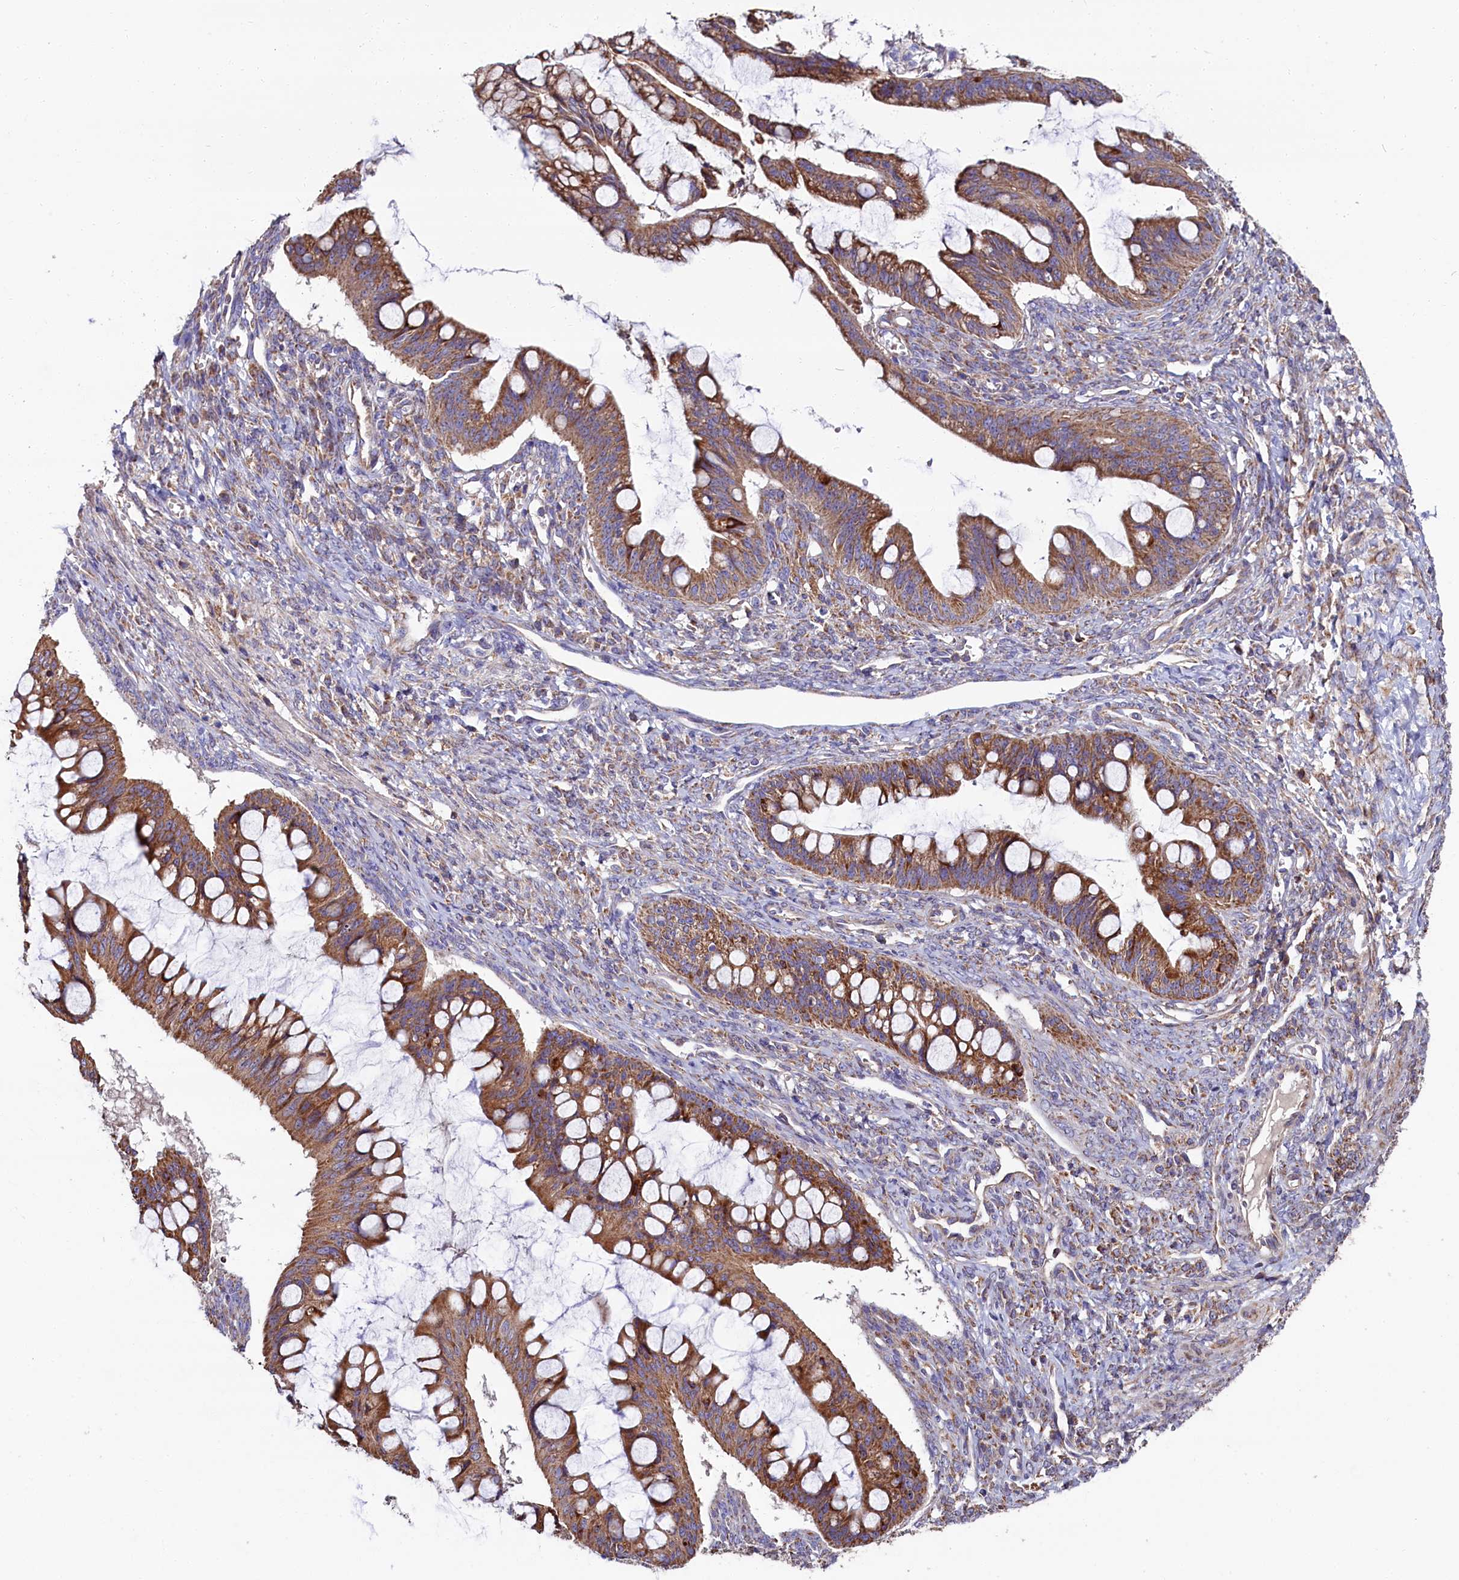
{"staining": {"intensity": "moderate", "quantity": ">75%", "location": "cytoplasmic/membranous"}, "tissue": "ovarian cancer", "cell_type": "Tumor cells", "image_type": "cancer", "snomed": [{"axis": "morphology", "description": "Cystadenocarcinoma, mucinous, NOS"}, {"axis": "topography", "description": "Ovary"}], "caption": "Immunohistochemistry (IHC) (DAB (3,3'-diaminobenzidine)) staining of mucinous cystadenocarcinoma (ovarian) demonstrates moderate cytoplasmic/membranous protein positivity in about >75% of tumor cells. Nuclei are stained in blue.", "gene": "ZSWIM1", "patient": {"sex": "female", "age": 73}}